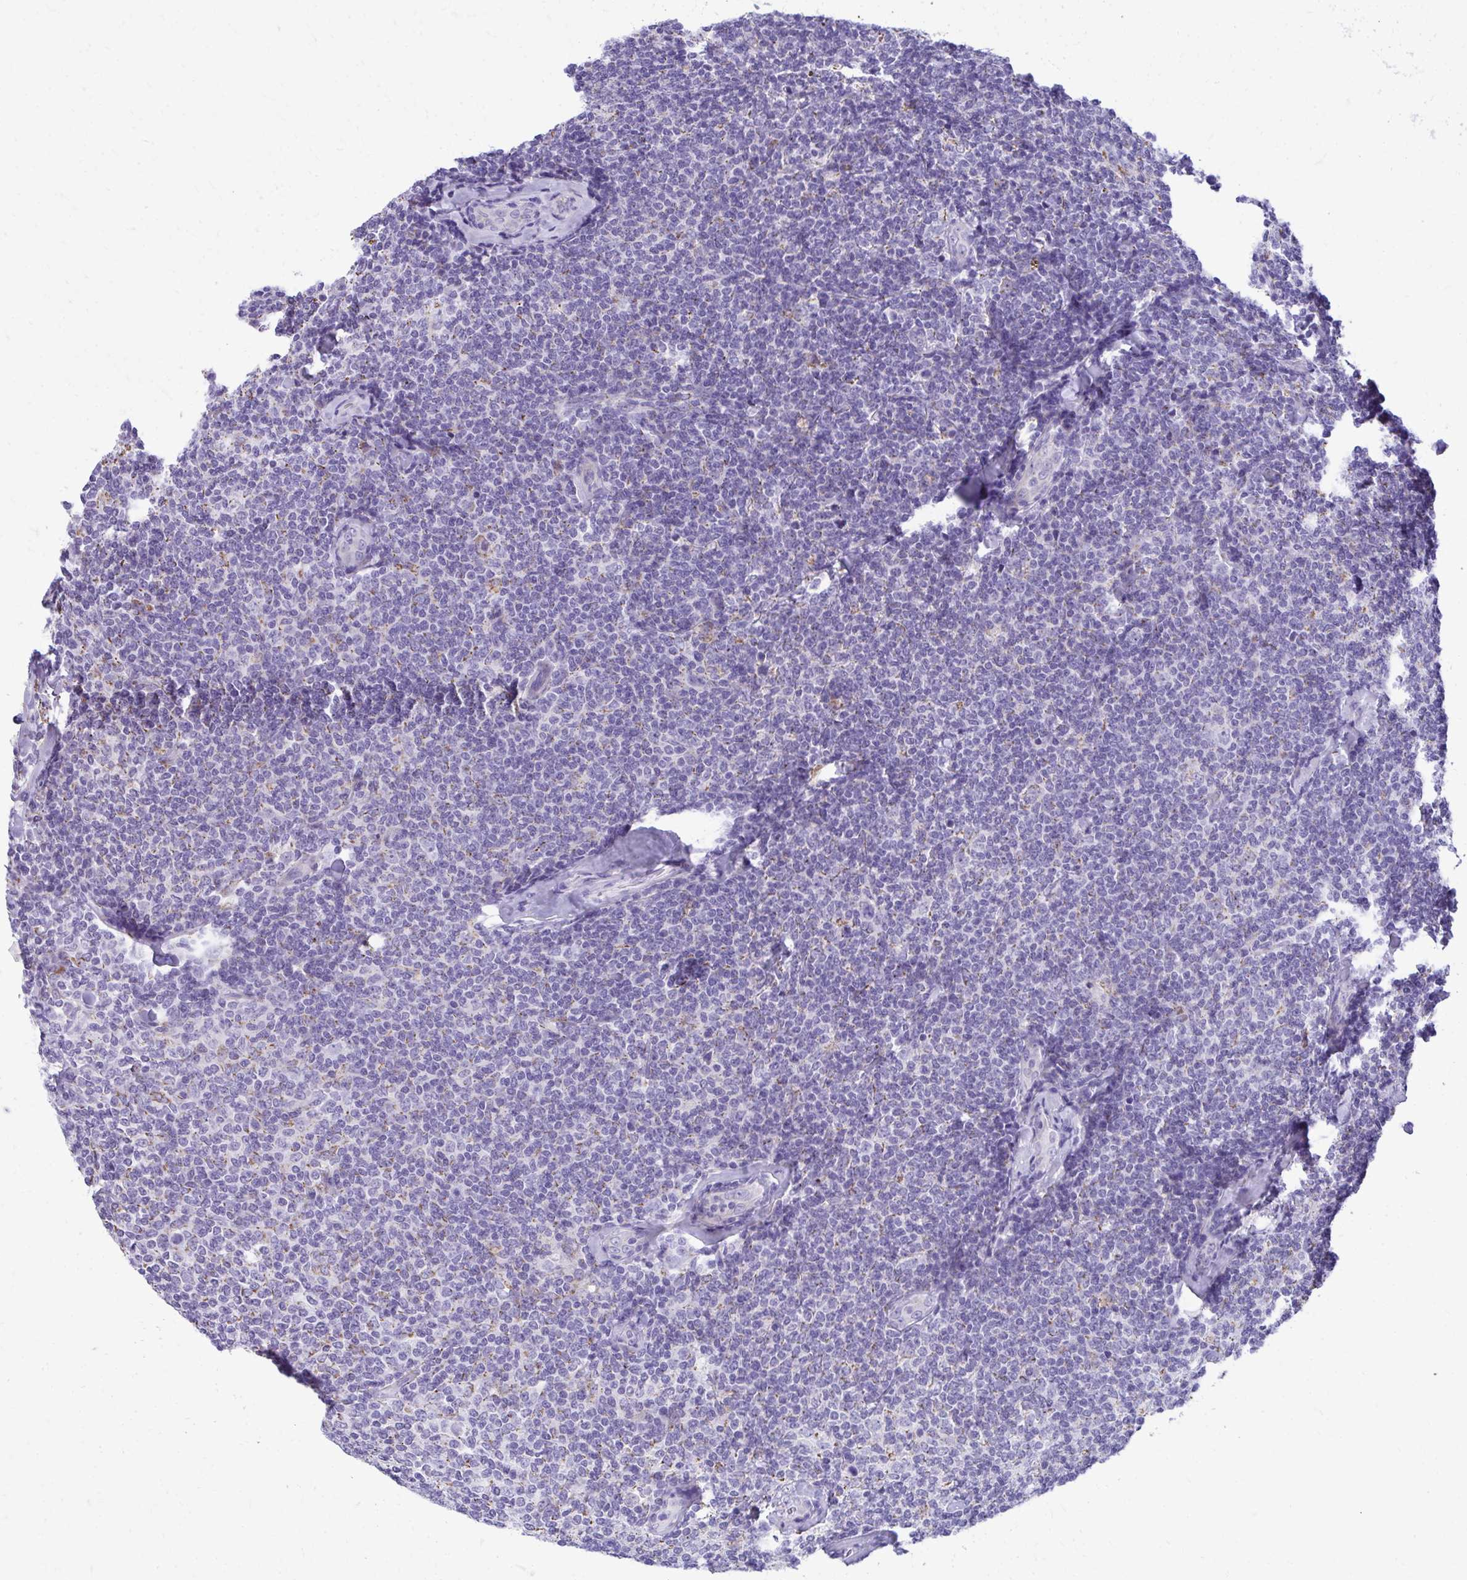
{"staining": {"intensity": "negative", "quantity": "none", "location": "none"}, "tissue": "lymphoma", "cell_type": "Tumor cells", "image_type": "cancer", "snomed": [{"axis": "morphology", "description": "Malignant lymphoma, non-Hodgkin's type, Low grade"}, {"axis": "topography", "description": "Lymph node"}], "caption": "Human malignant lymphoma, non-Hodgkin's type (low-grade) stained for a protein using immunohistochemistry (IHC) displays no expression in tumor cells.", "gene": "AIG1", "patient": {"sex": "female", "age": 56}}